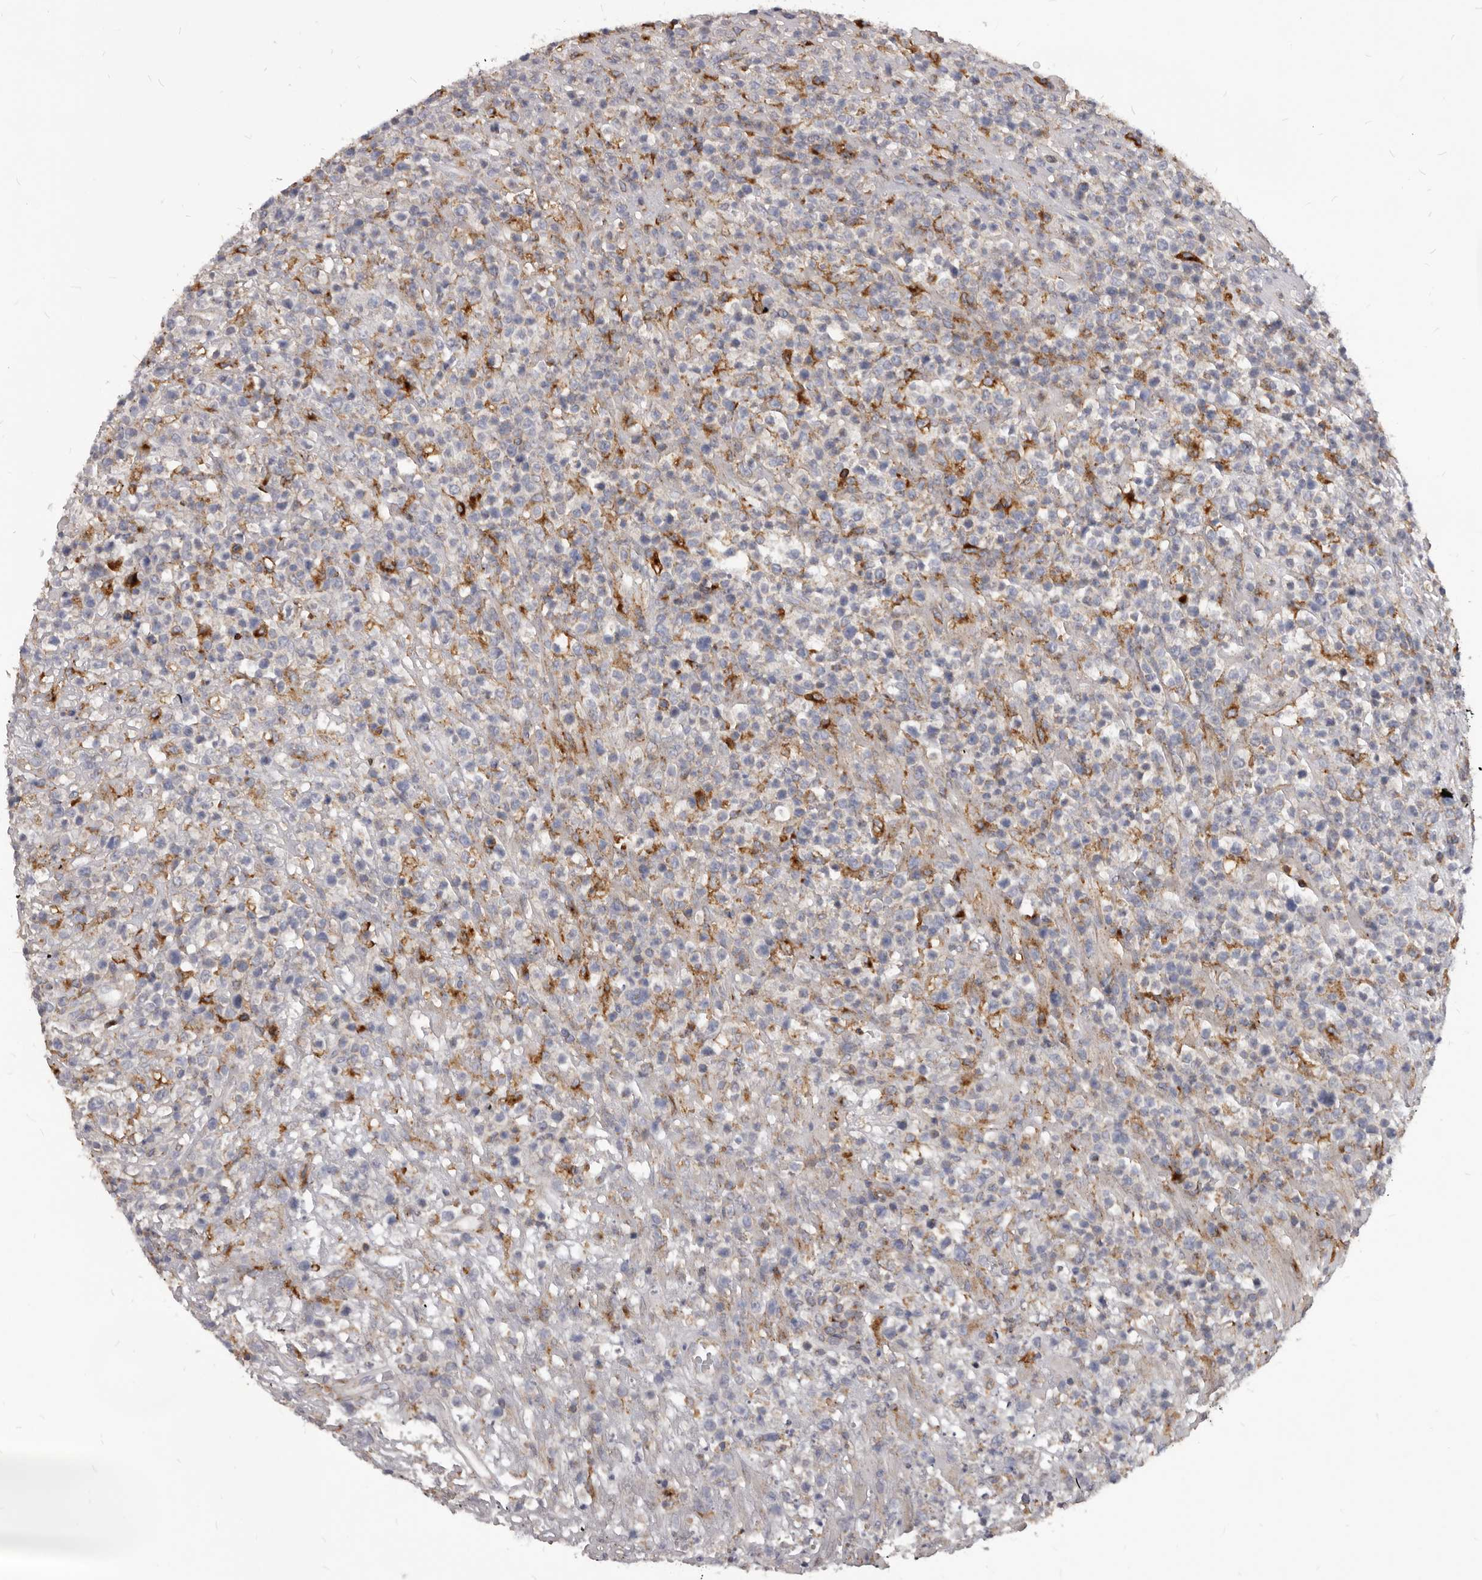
{"staining": {"intensity": "weak", "quantity": "<25%", "location": "cytoplasmic/membranous"}, "tissue": "lymphoma", "cell_type": "Tumor cells", "image_type": "cancer", "snomed": [{"axis": "morphology", "description": "Malignant lymphoma, non-Hodgkin's type, High grade"}, {"axis": "topography", "description": "Colon"}], "caption": "High-grade malignant lymphoma, non-Hodgkin's type was stained to show a protein in brown. There is no significant expression in tumor cells.", "gene": "PI4K2A", "patient": {"sex": "female", "age": 53}}